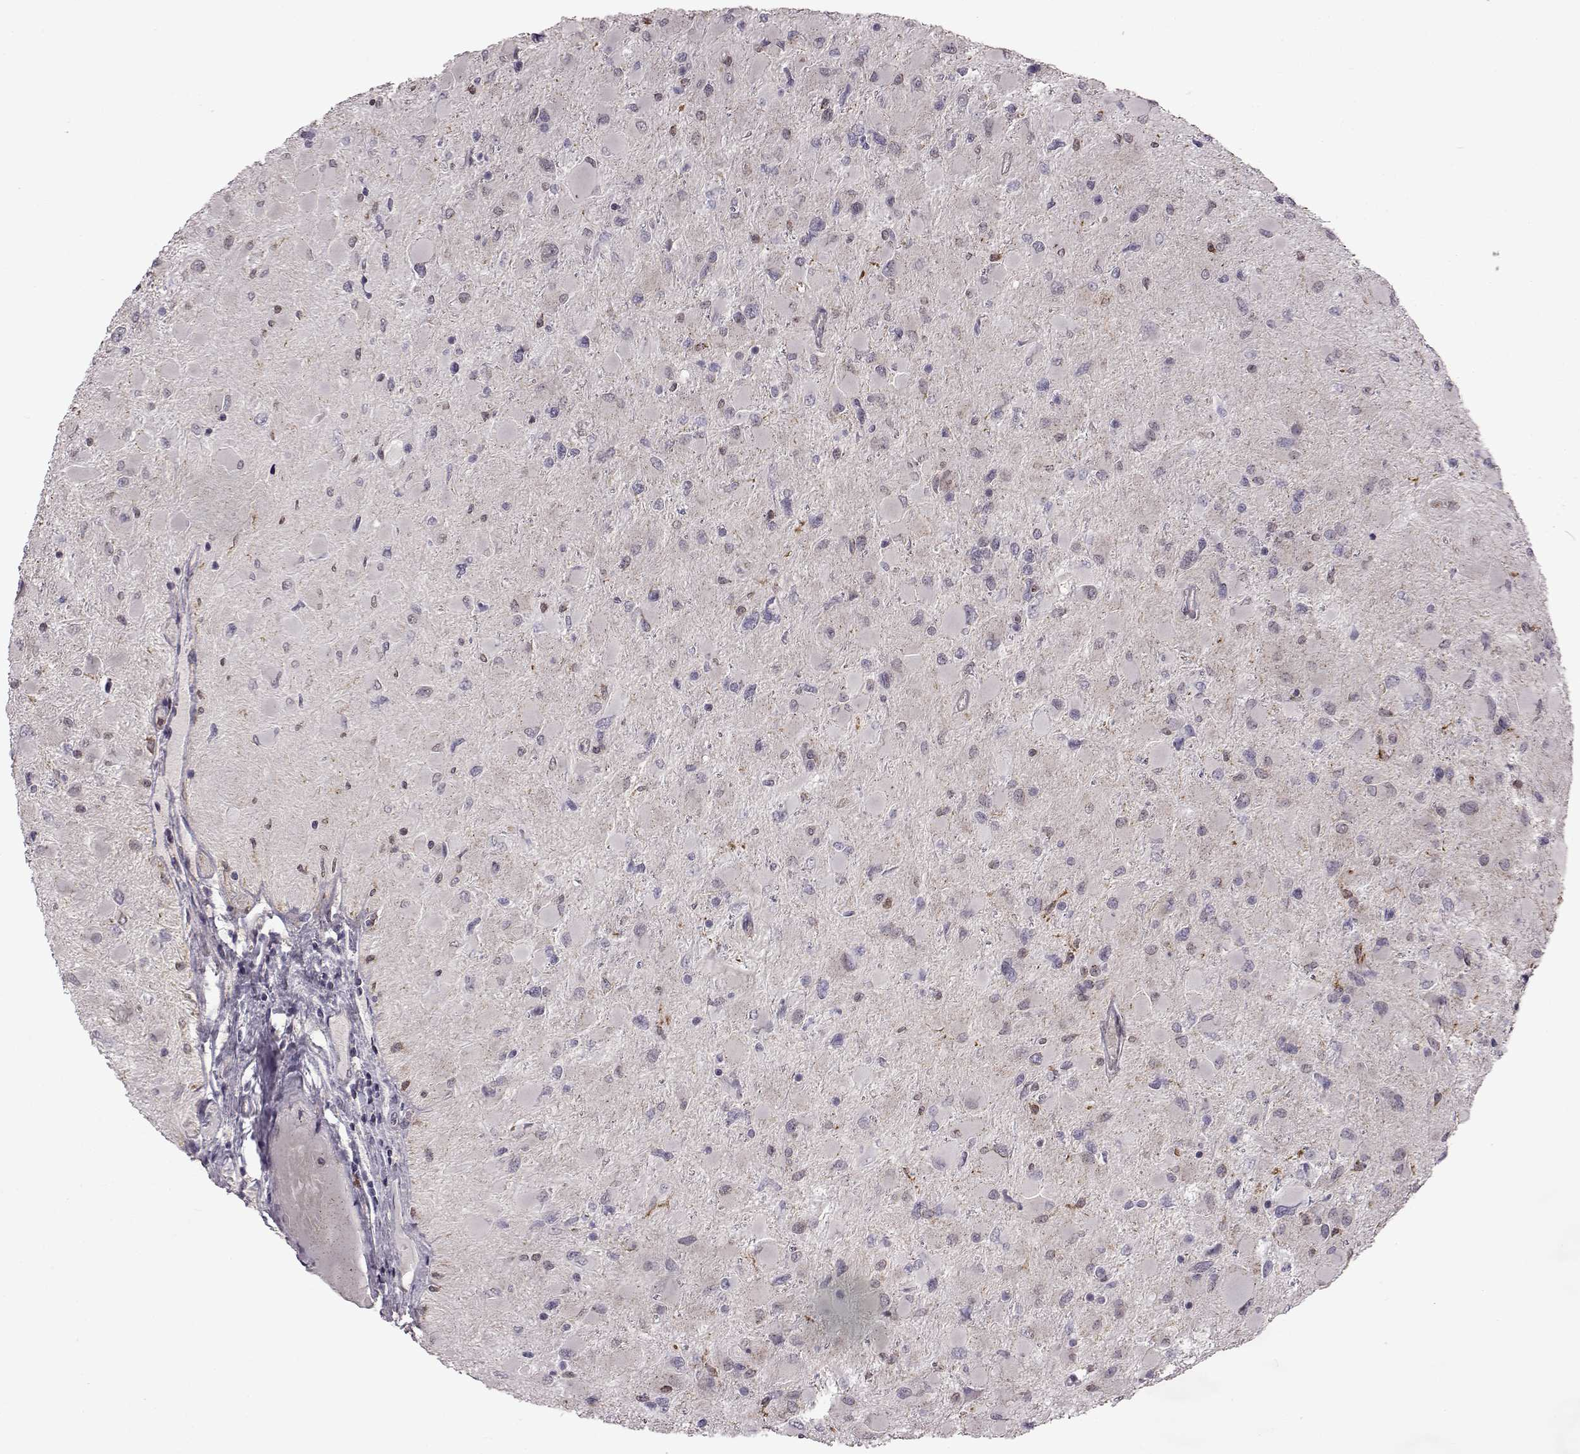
{"staining": {"intensity": "negative", "quantity": "none", "location": "none"}, "tissue": "glioma", "cell_type": "Tumor cells", "image_type": "cancer", "snomed": [{"axis": "morphology", "description": "Glioma, malignant, High grade"}, {"axis": "topography", "description": "Cerebral cortex"}], "caption": "This is an immunohistochemistry (IHC) image of malignant high-grade glioma. There is no staining in tumor cells.", "gene": "B3GNT6", "patient": {"sex": "female", "age": 36}}